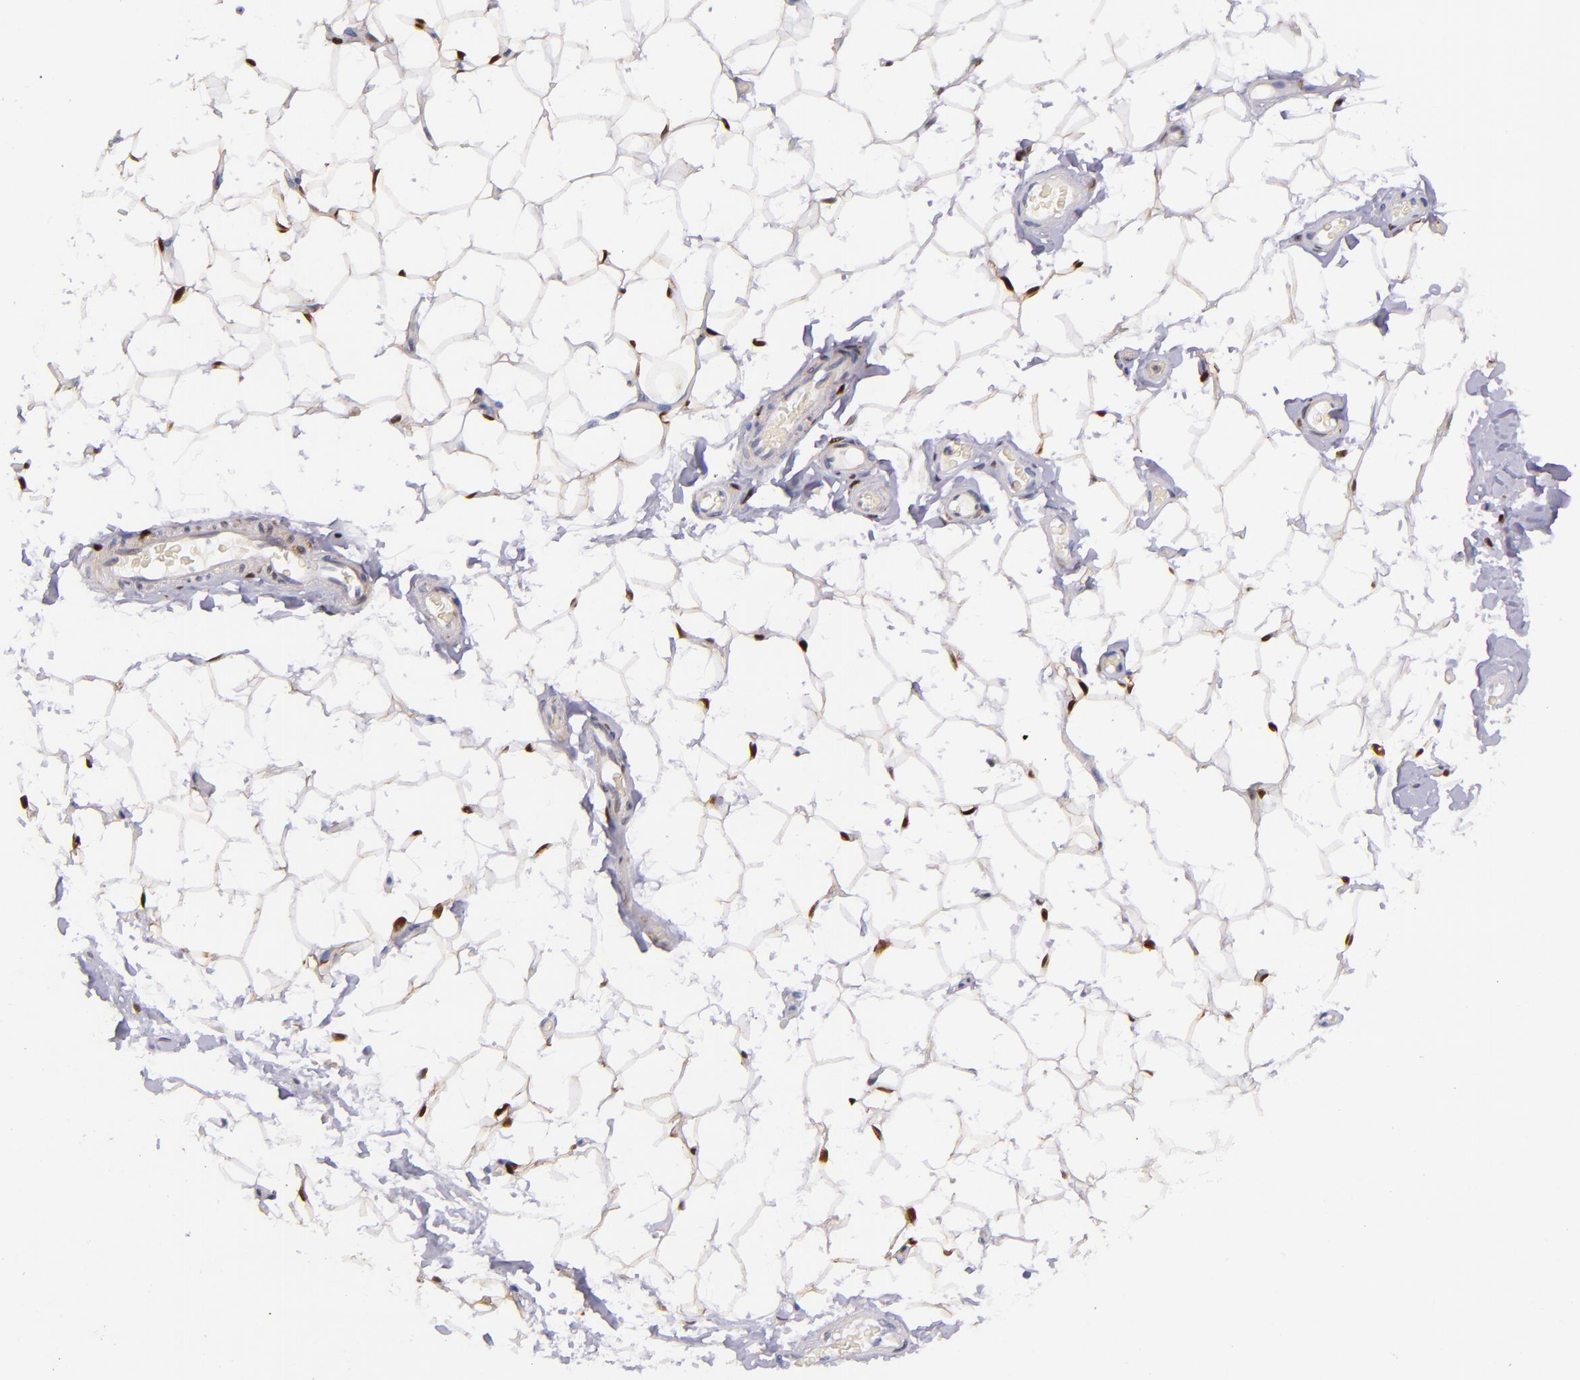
{"staining": {"intensity": "strong", "quantity": ">75%", "location": "cytoplasmic/membranous,nuclear"}, "tissue": "adipose tissue", "cell_type": "Adipocytes", "image_type": "normal", "snomed": [{"axis": "morphology", "description": "Normal tissue, NOS"}, {"axis": "topography", "description": "Soft tissue"}], "caption": "A high amount of strong cytoplasmic/membranous,nuclear staining is identified in approximately >75% of adipocytes in benign adipose tissue.", "gene": "LGALS1", "patient": {"sex": "male", "age": 26}}